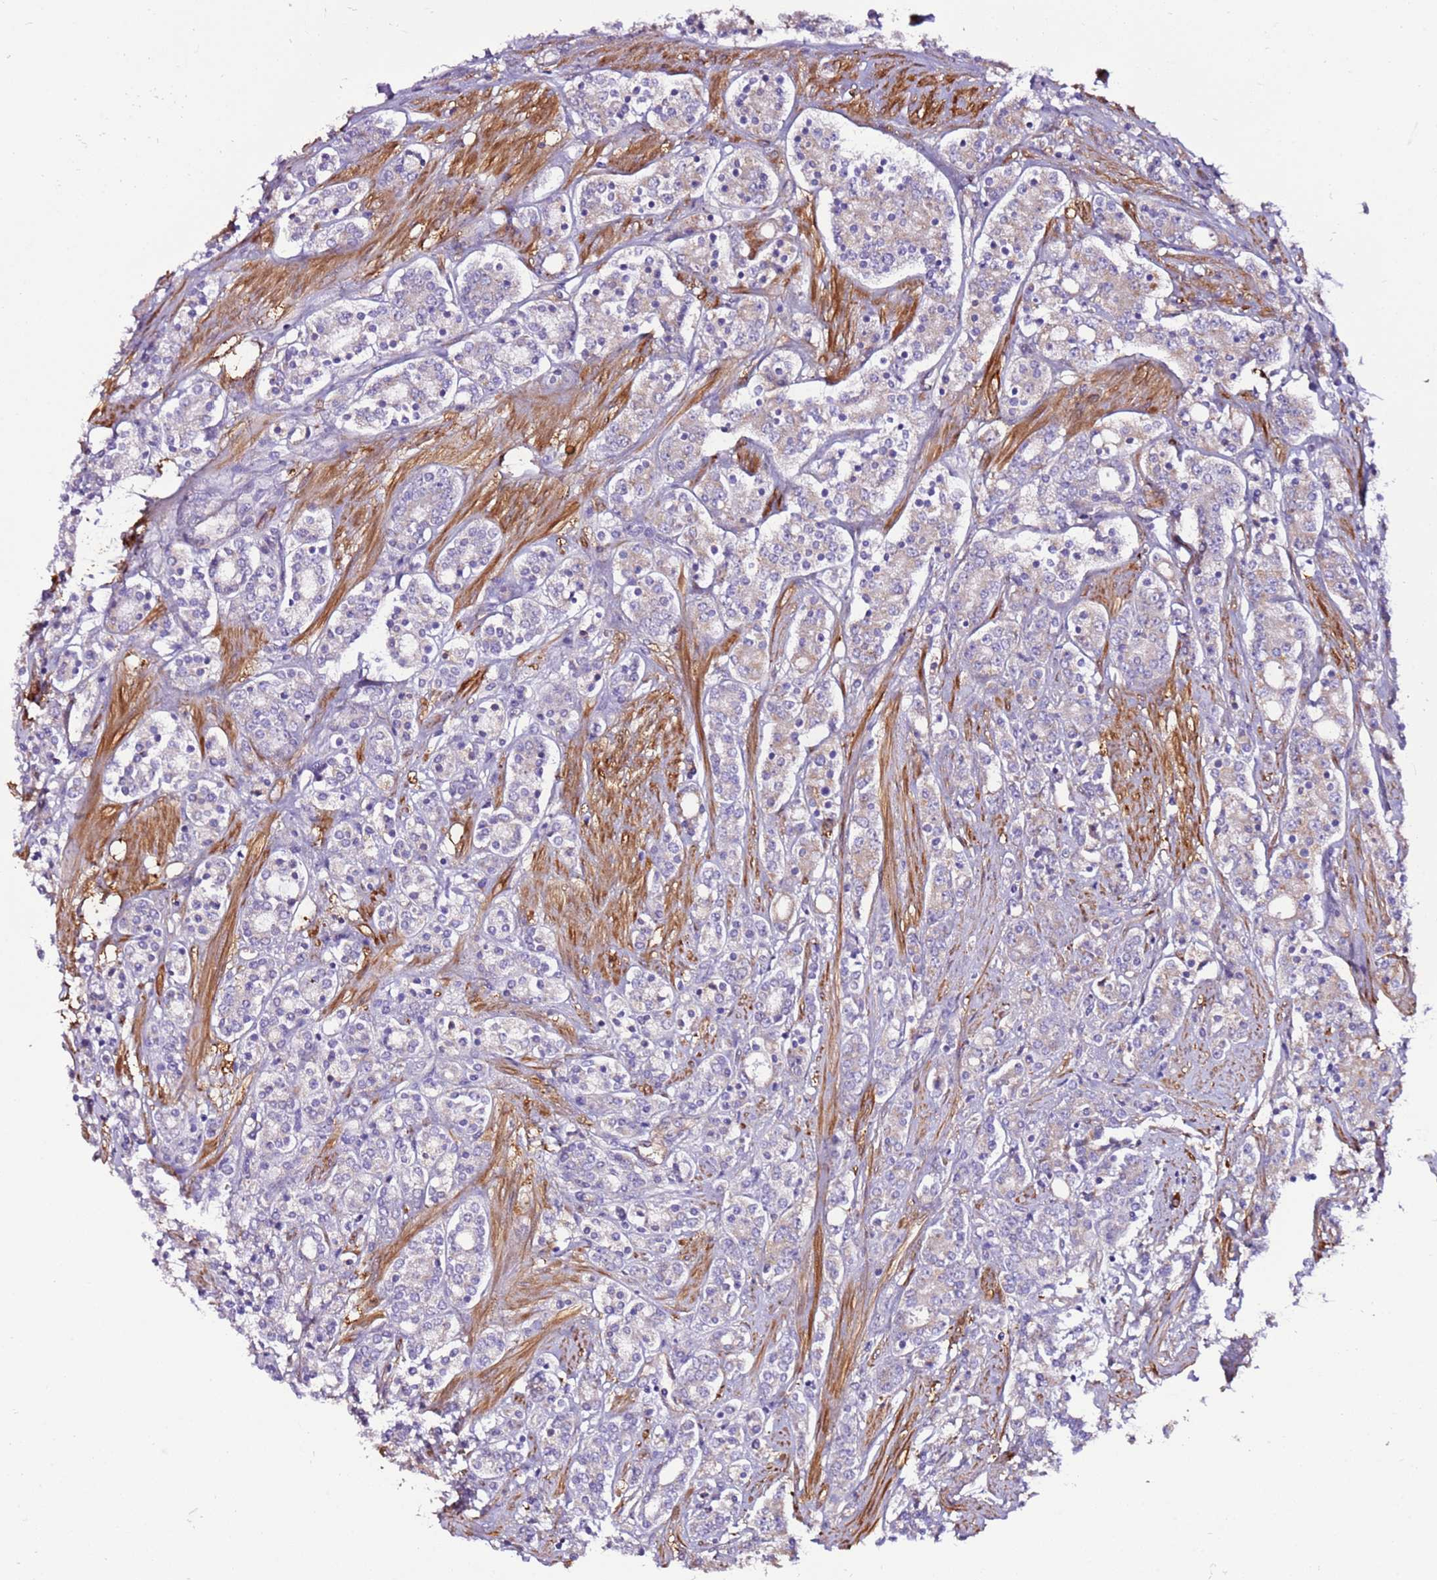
{"staining": {"intensity": "weak", "quantity": "<25%", "location": "cytoplasmic/membranous"}, "tissue": "prostate cancer", "cell_type": "Tumor cells", "image_type": "cancer", "snomed": [{"axis": "morphology", "description": "Adenocarcinoma, High grade"}, {"axis": "topography", "description": "Prostate"}], "caption": "Tumor cells are negative for brown protein staining in high-grade adenocarcinoma (prostate).", "gene": "FAM174C", "patient": {"sex": "male", "age": 62}}